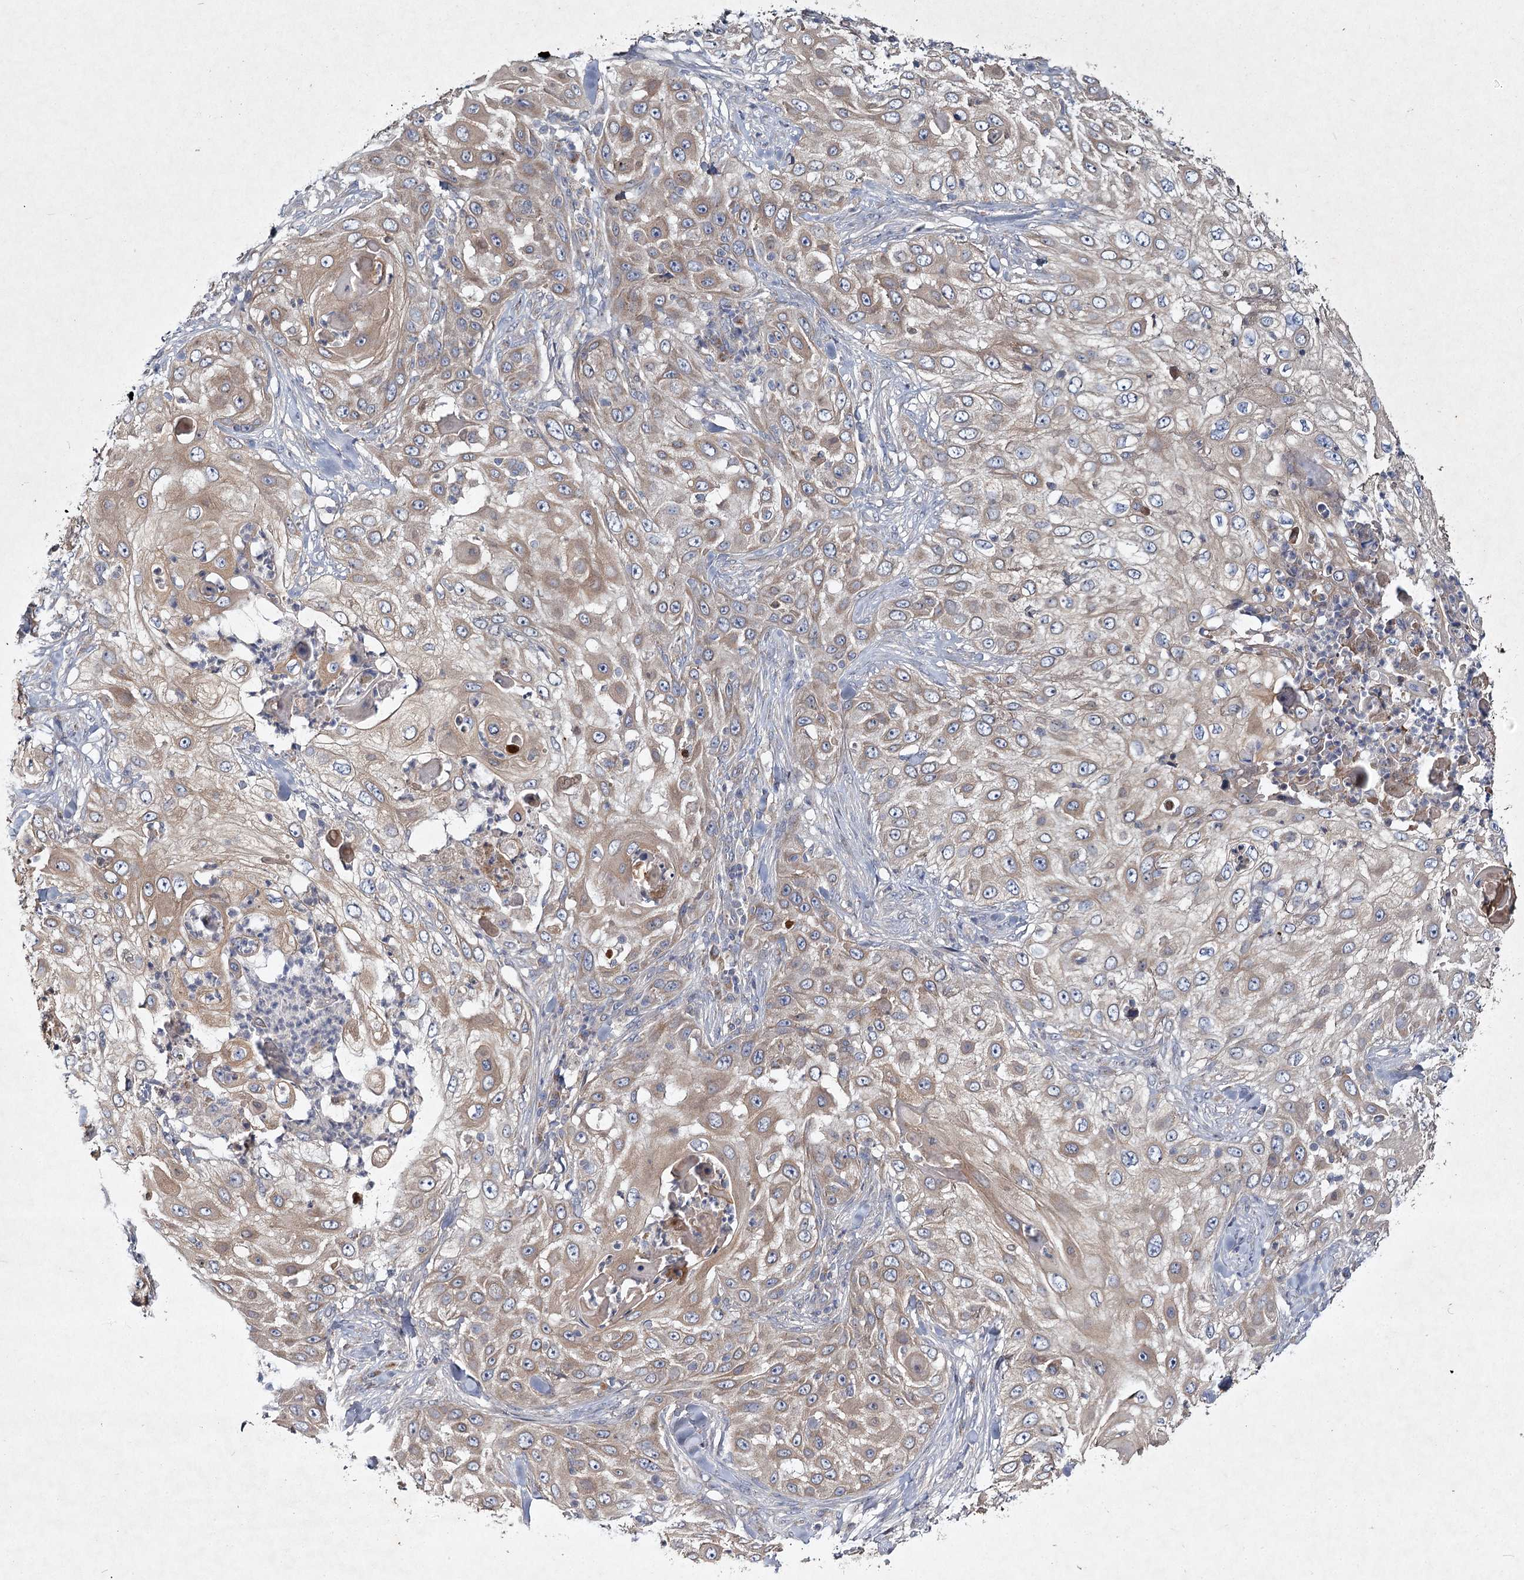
{"staining": {"intensity": "weak", "quantity": ">75%", "location": "cytoplasmic/membranous"}, "tissue": "skin cancer", "cell_type": "Tumor cells", "image_type": "cancer", "snomed": [{"axis": "morphology", "description": "Squamous cell carcinoma, NOS"}, {"axis": "topography", "description": "Skin"}], "caption": "IHC image of skin cancer (squamous cell carcinoma) stained for a protein (brown), which exhibits low levels of weak cytoplasmic/membranous expression in about >75% of tumor cells.", "gene": "MFN1", "patient": {"sex": "female", "age": 44}}